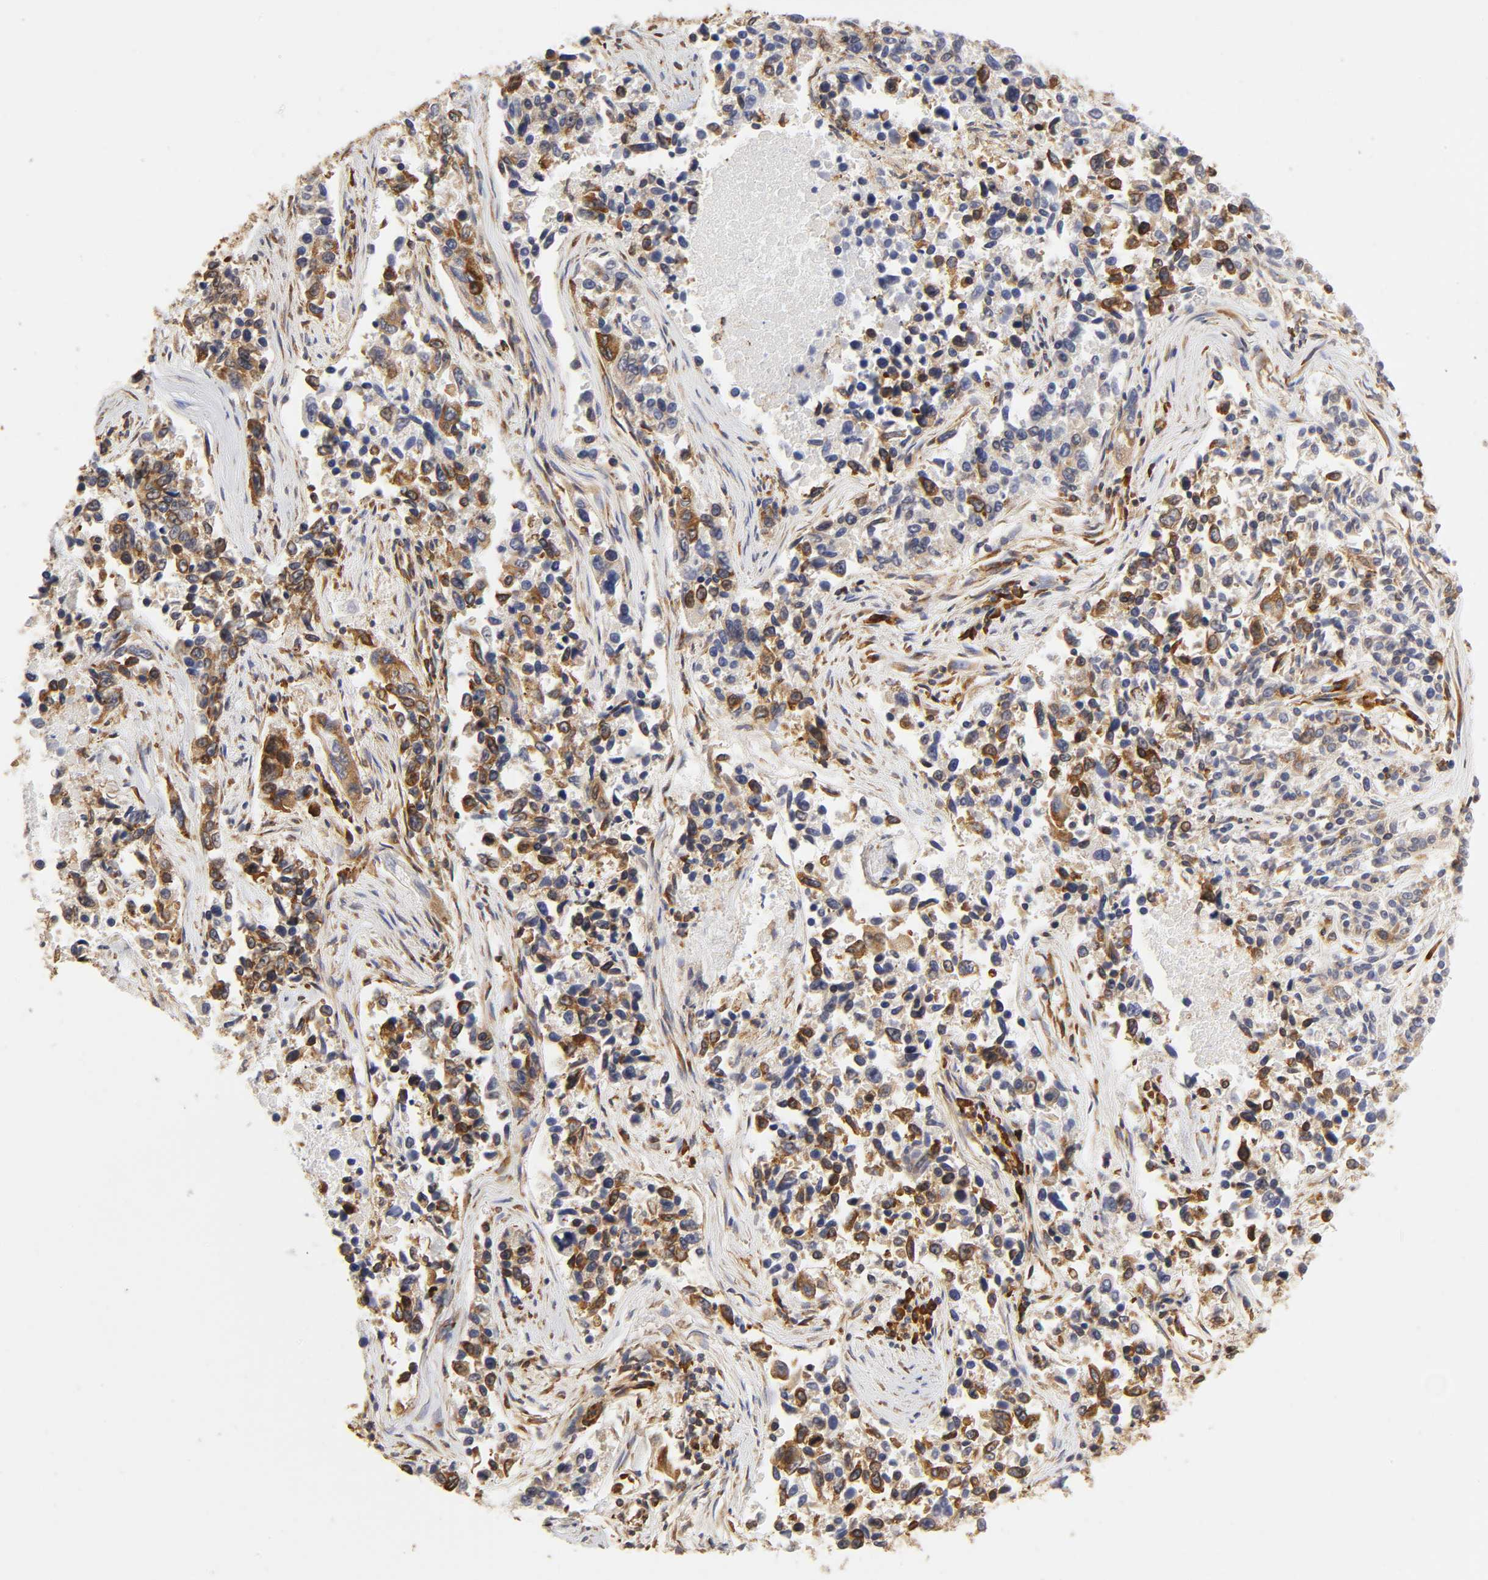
{"staining": {"intensity": "moderate", "quantity": ">75%", "location": "cytoplasmic/membranous"}, "tissue": "lung cancer", "cell_type": "Tumor cells", "image_type": "cancer", "snomed": [{"axis": "morphology", "description": "Adenocarcinoma, NOS"}, {"axis": "topography", "description": "Lung"}], "caption": "Moderate cytoplasmic/membranous protein expression is seen in approximately >75% of tumor cells in adenocarcinoma (lung).", "gene": "RPL14", "patient": {"sex": "male", "age": 84}}